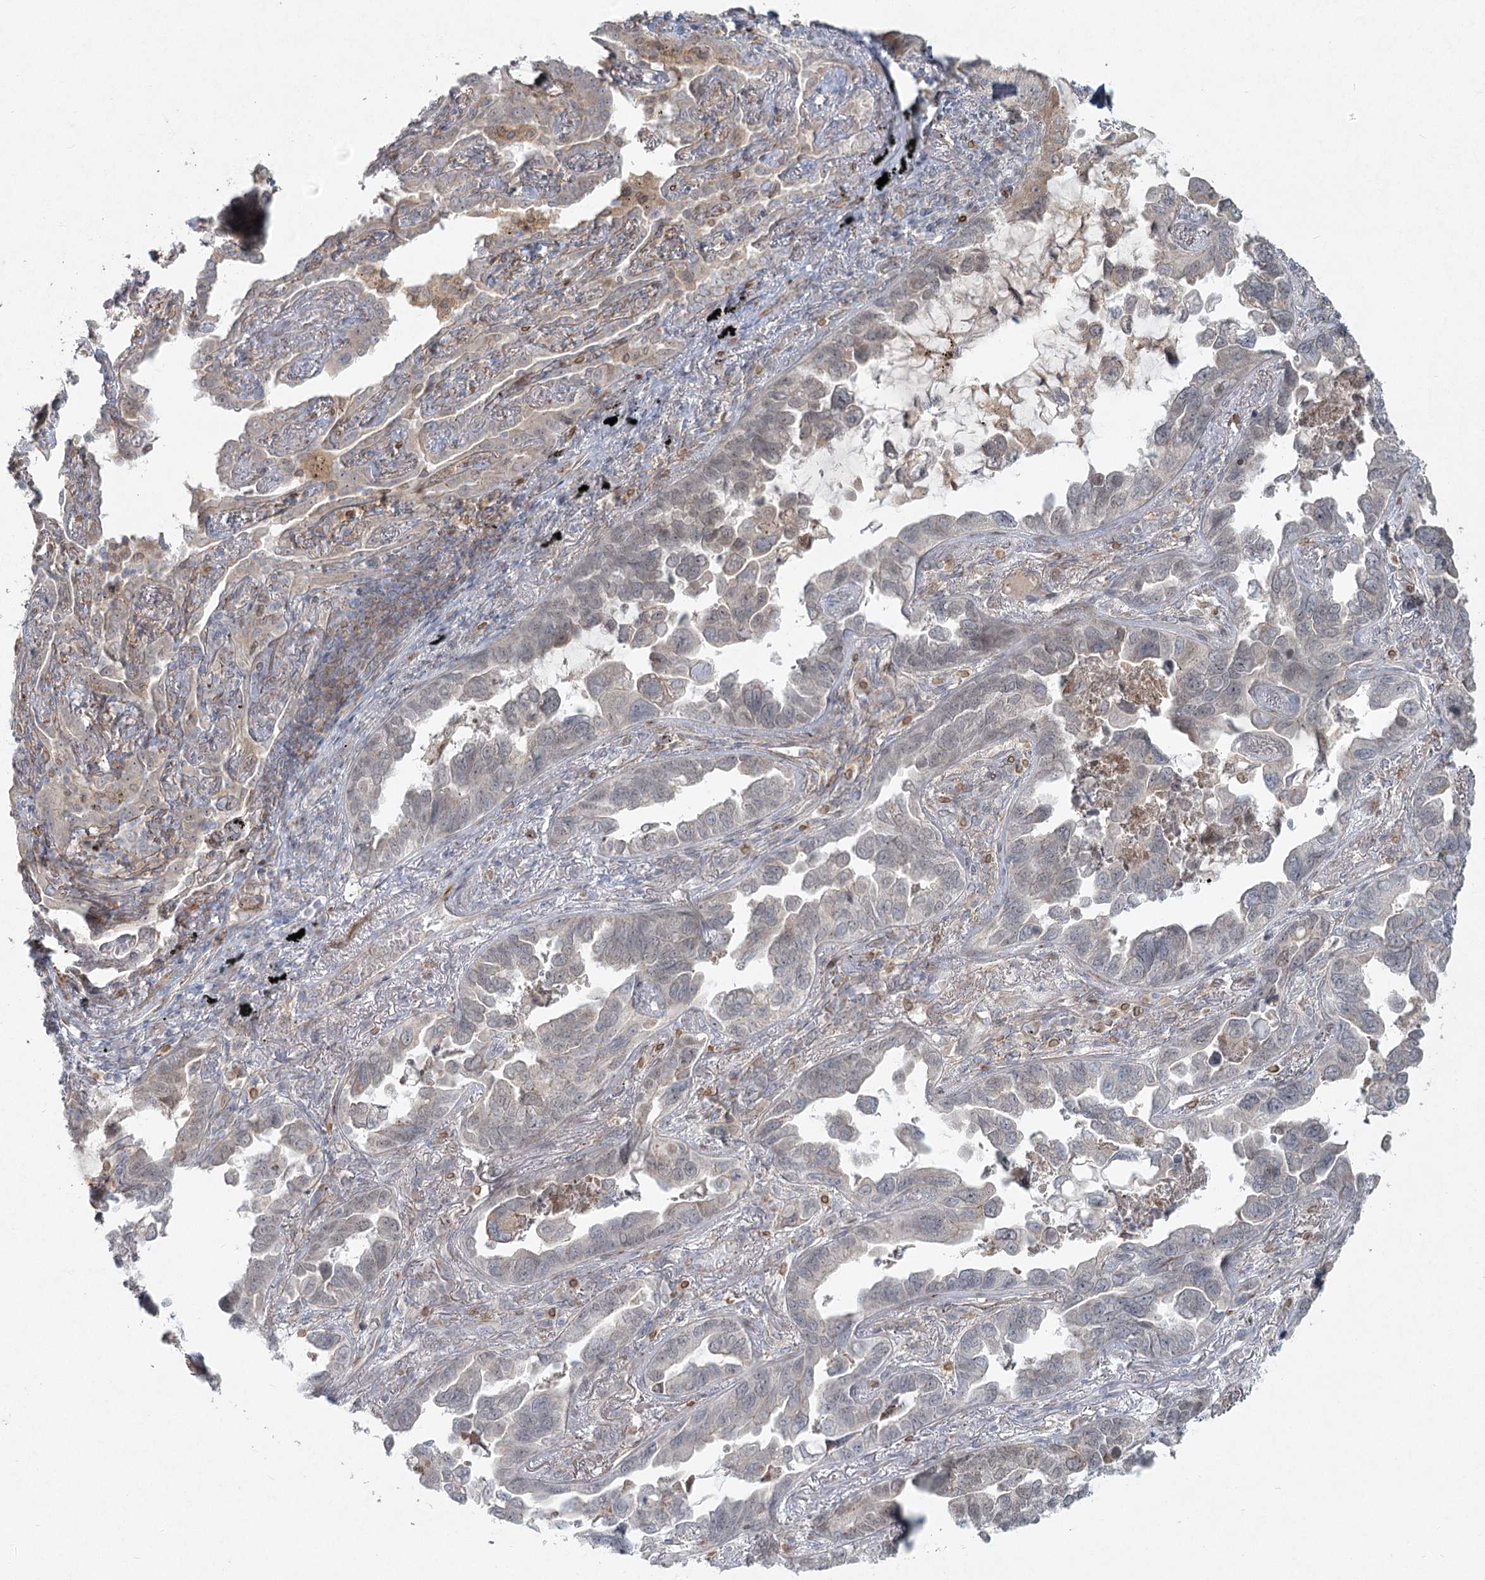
{"staining": {"intensity": "negative", "quantity": "none", "location": "none"}, "tissue": "lung cancer", "cell_type": "Tumor cells", "image_type": "cancer", "snomed": [{"axis": "morphology", "description": "Adenocarcinoma, NOS"}, {"axis": "topography", "description": "Lung"}], "caption": "Immunohistochemistry image of neoplastic tissue: human lung cancer (adenocarcinoma) stained with DAB reveals no significant protein expression in tumor cells.", "gene": "LRP2BP", "patient": {"sex": "male", "age": 67}}